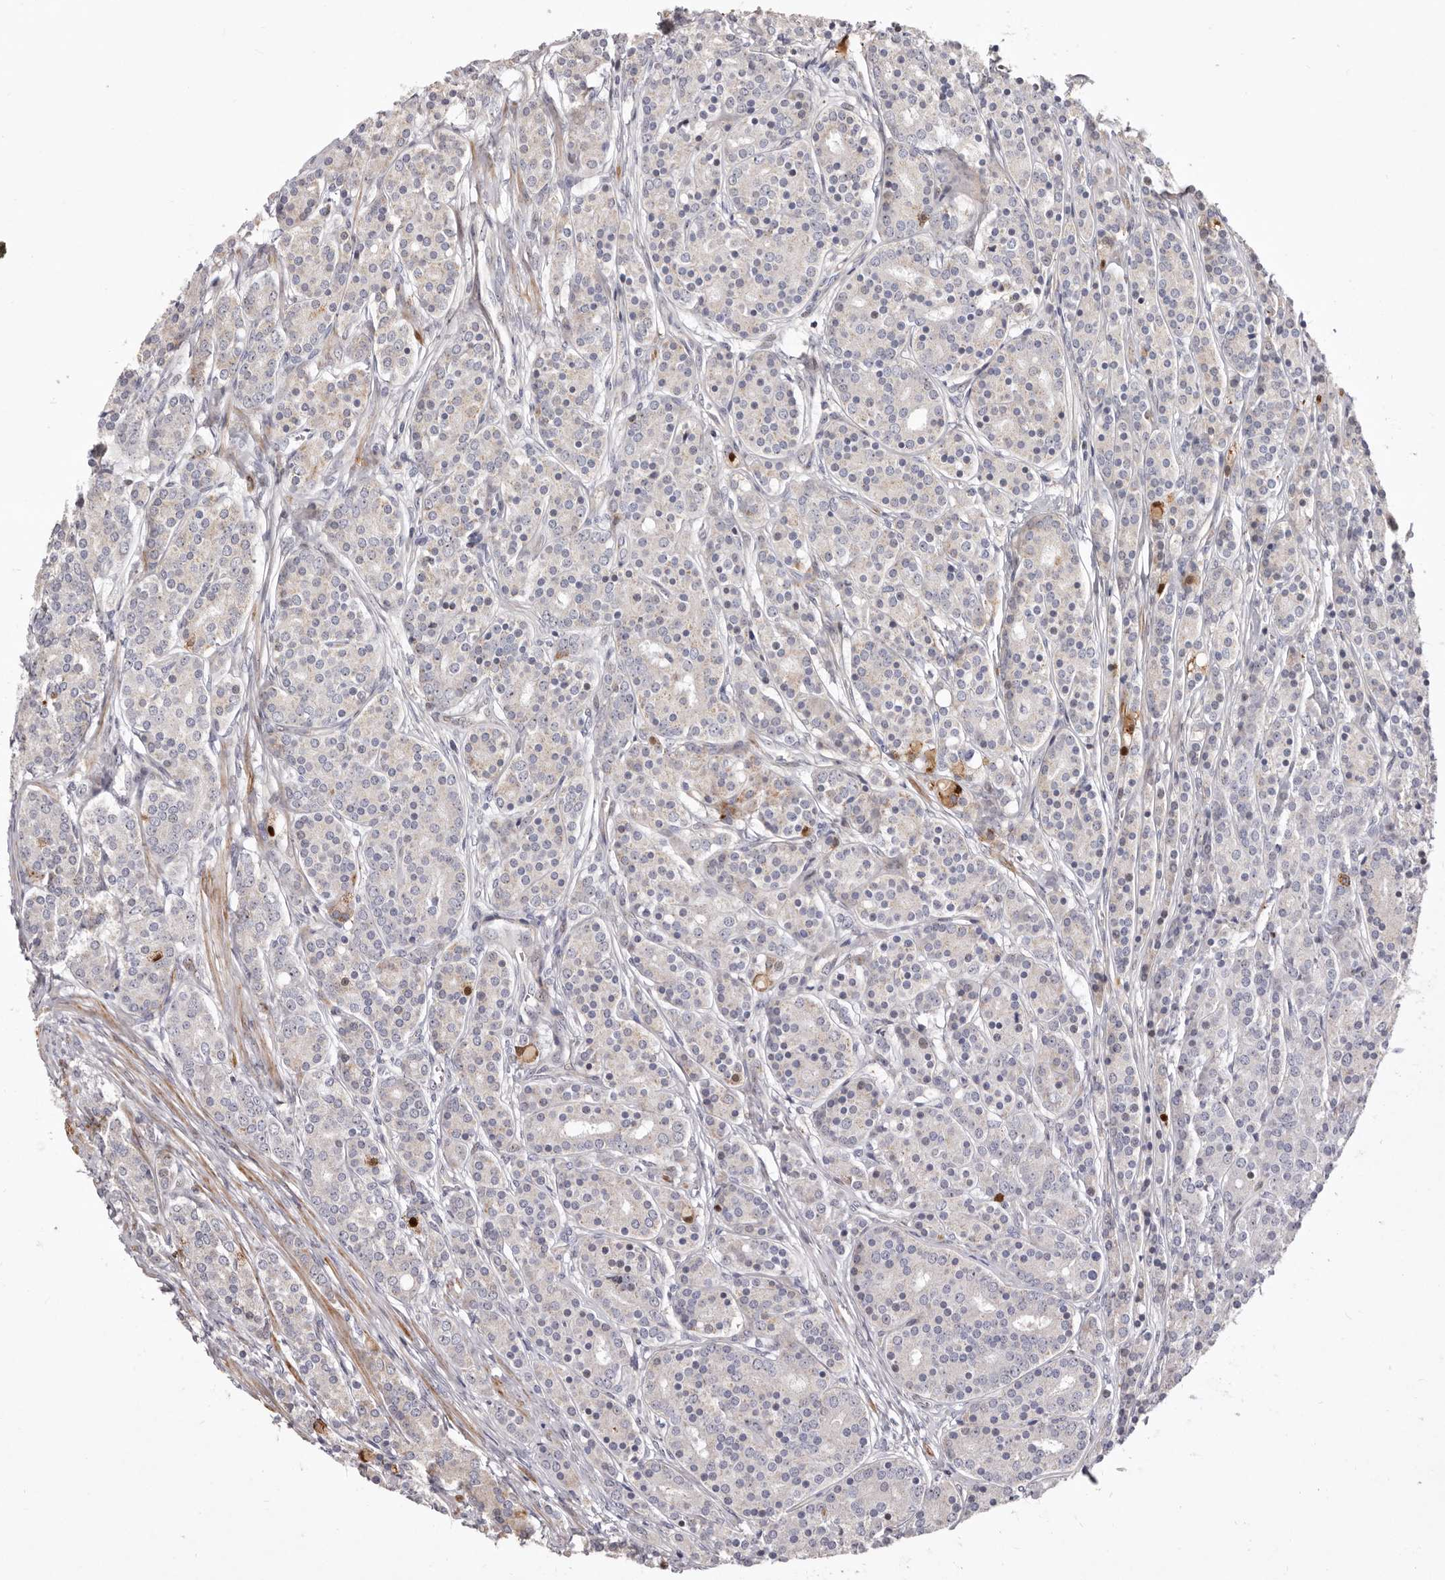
{"staining": {"intensity": "negative", "quantity": "none", "location": "none"}, "tissue": "prostate cancer", "cell_type": "Tumor cells", "image_type": "cancer", "snomed": [{"axis": "morphology", "description": "Adenocarcinoma, High grade"}, {"axis": "topography", "description": "Prostate"}], "caption": "Histopathology image shows no protein staining in tumor cells of prostate adenocarcinoma (high-grade) tissue.", "gene": "NUBPL", "patient": {"sex": "male", "age": 62}}